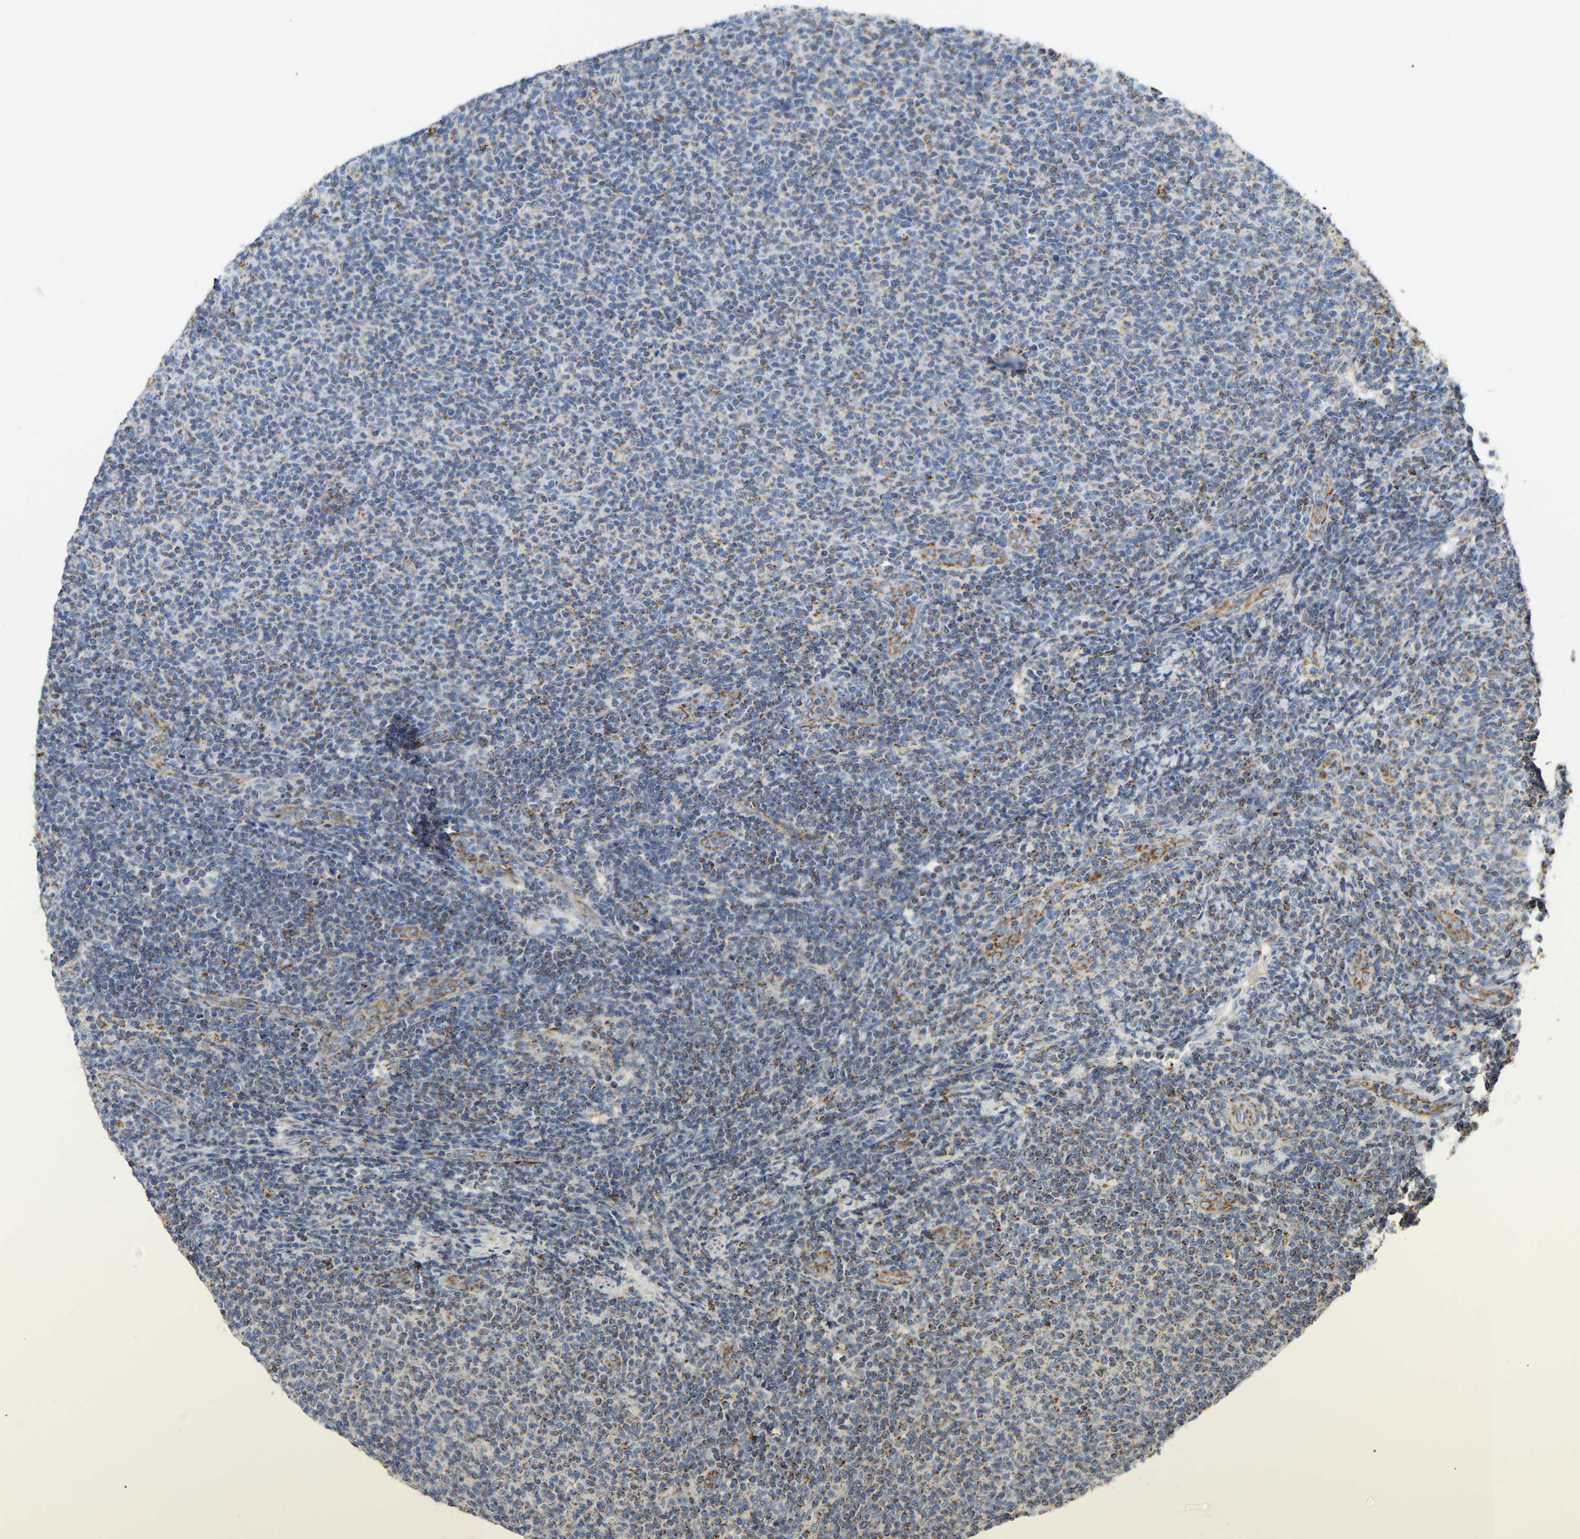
{"staining": {"intensity": "weak", "quantity": "25%-75%", "location": "cytoplasmic/membranous"}, "tissue": "lymphoma", "cell_type": "Tumor cells", "image_type": "cancer", "snomed": [{"axis": "morphology", "description": "Malignant lymphoma, non-Hodgkin's type, Low grade"}, {"axis": "topography", "description": "Lymph node"}], "caption": "Protein staining displays weak cytoplasmic/membranous positivity in approximately 25%-75% of tumor cells in low-grade malignant lymphoma, non-Hodgkin's type.", "gene": "HIBADH", "patient": {"sex": "male", "age": 66}}